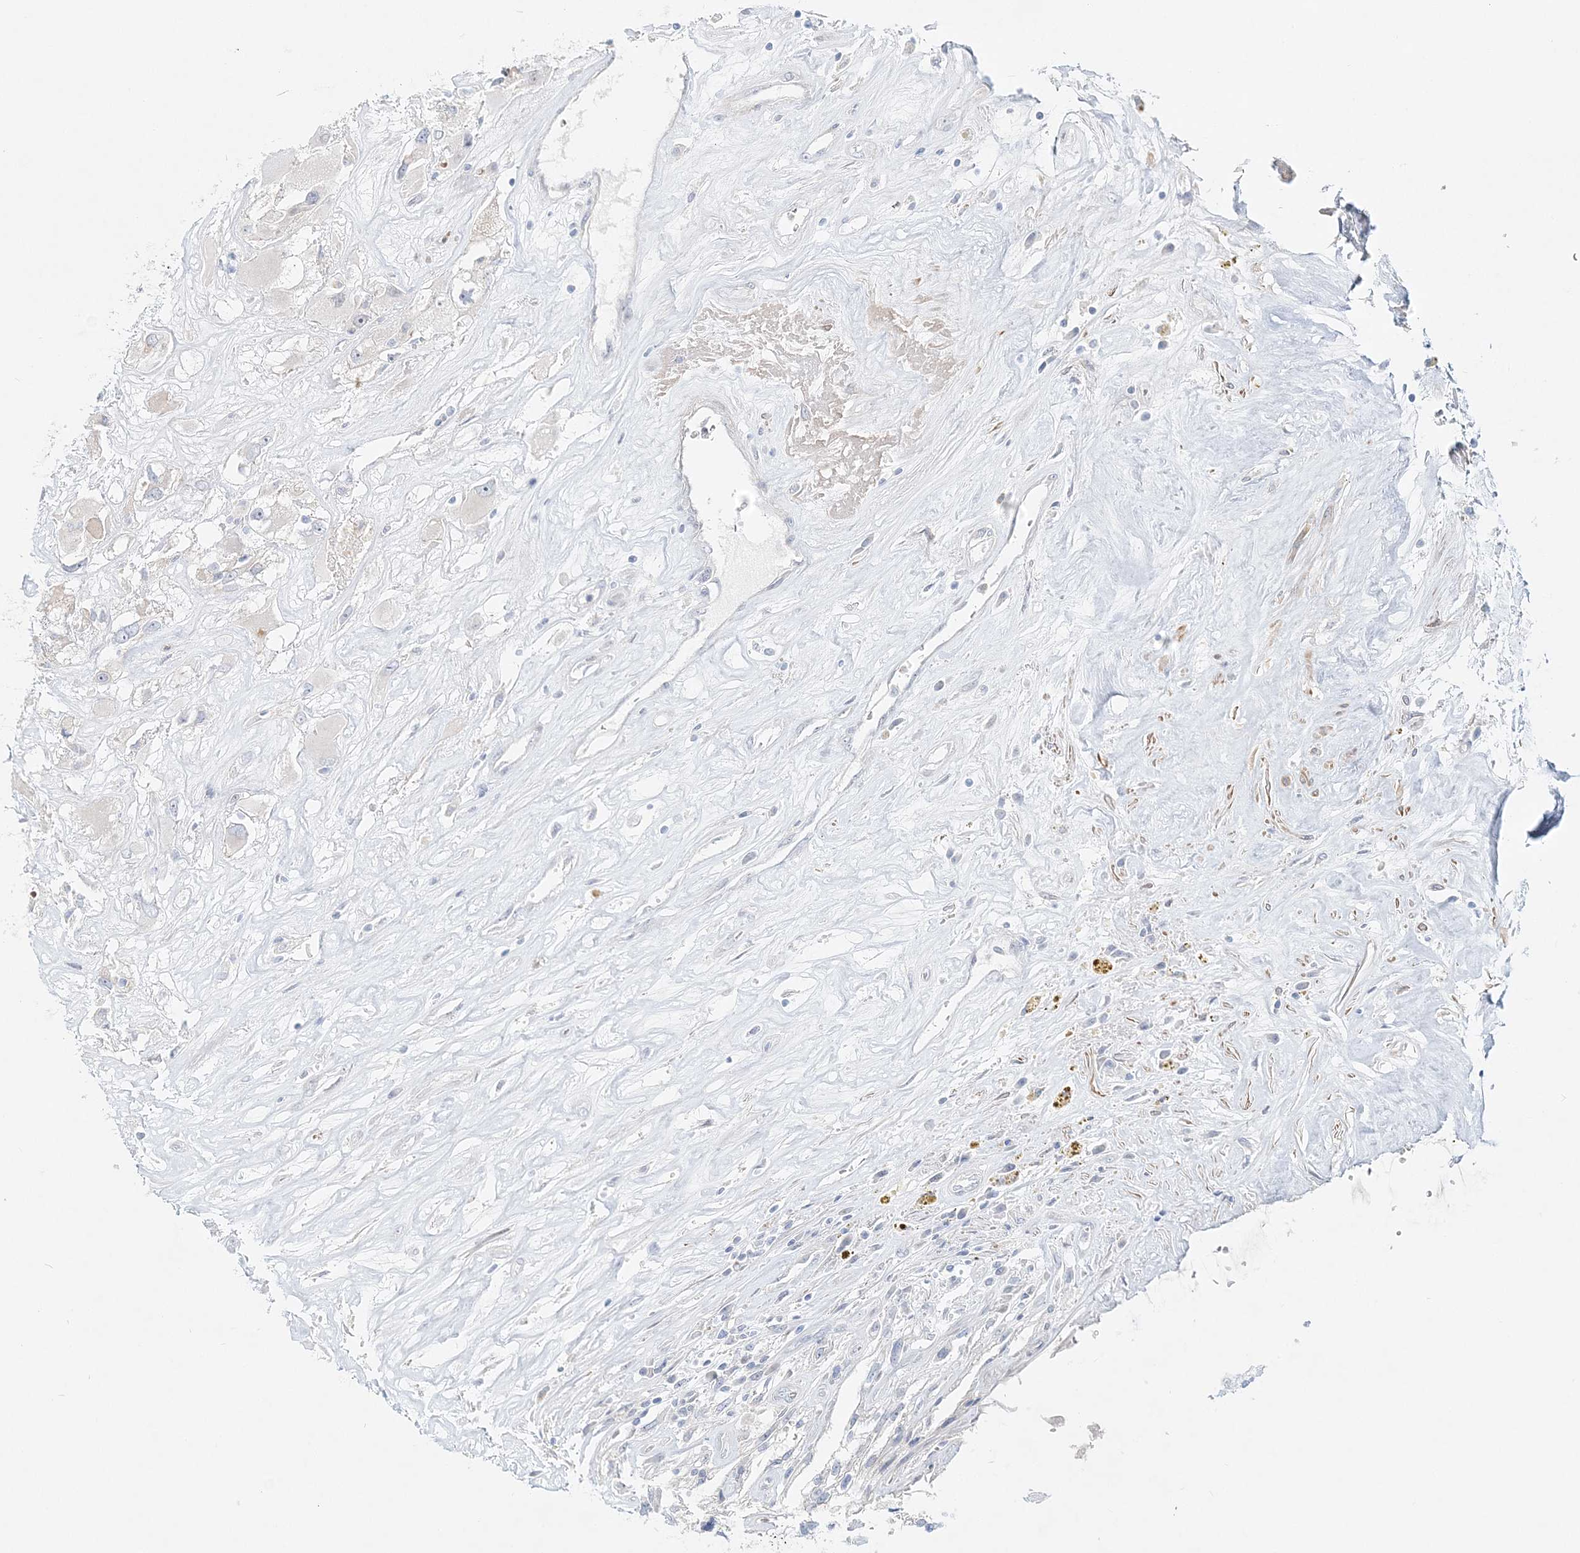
{"staining": {"intensity": "negative", "quantity": "none", "location": "none"}, "tissue": "renal cancer", "cell_type": "Tumor cells", "image_type": "cancer", "snomed": [{"axis": "morphology", "description": "Adenocarcinoma, NOS"}, {"axis": "topography", "description": "Kidney"}], "caption": "This is an immunohistochemistry micrograph of human renal adenocarcinoma. There is no expression in tumor cells.", "gene": "DNAH5", "patient": {"sex": "female", "age": 52}}